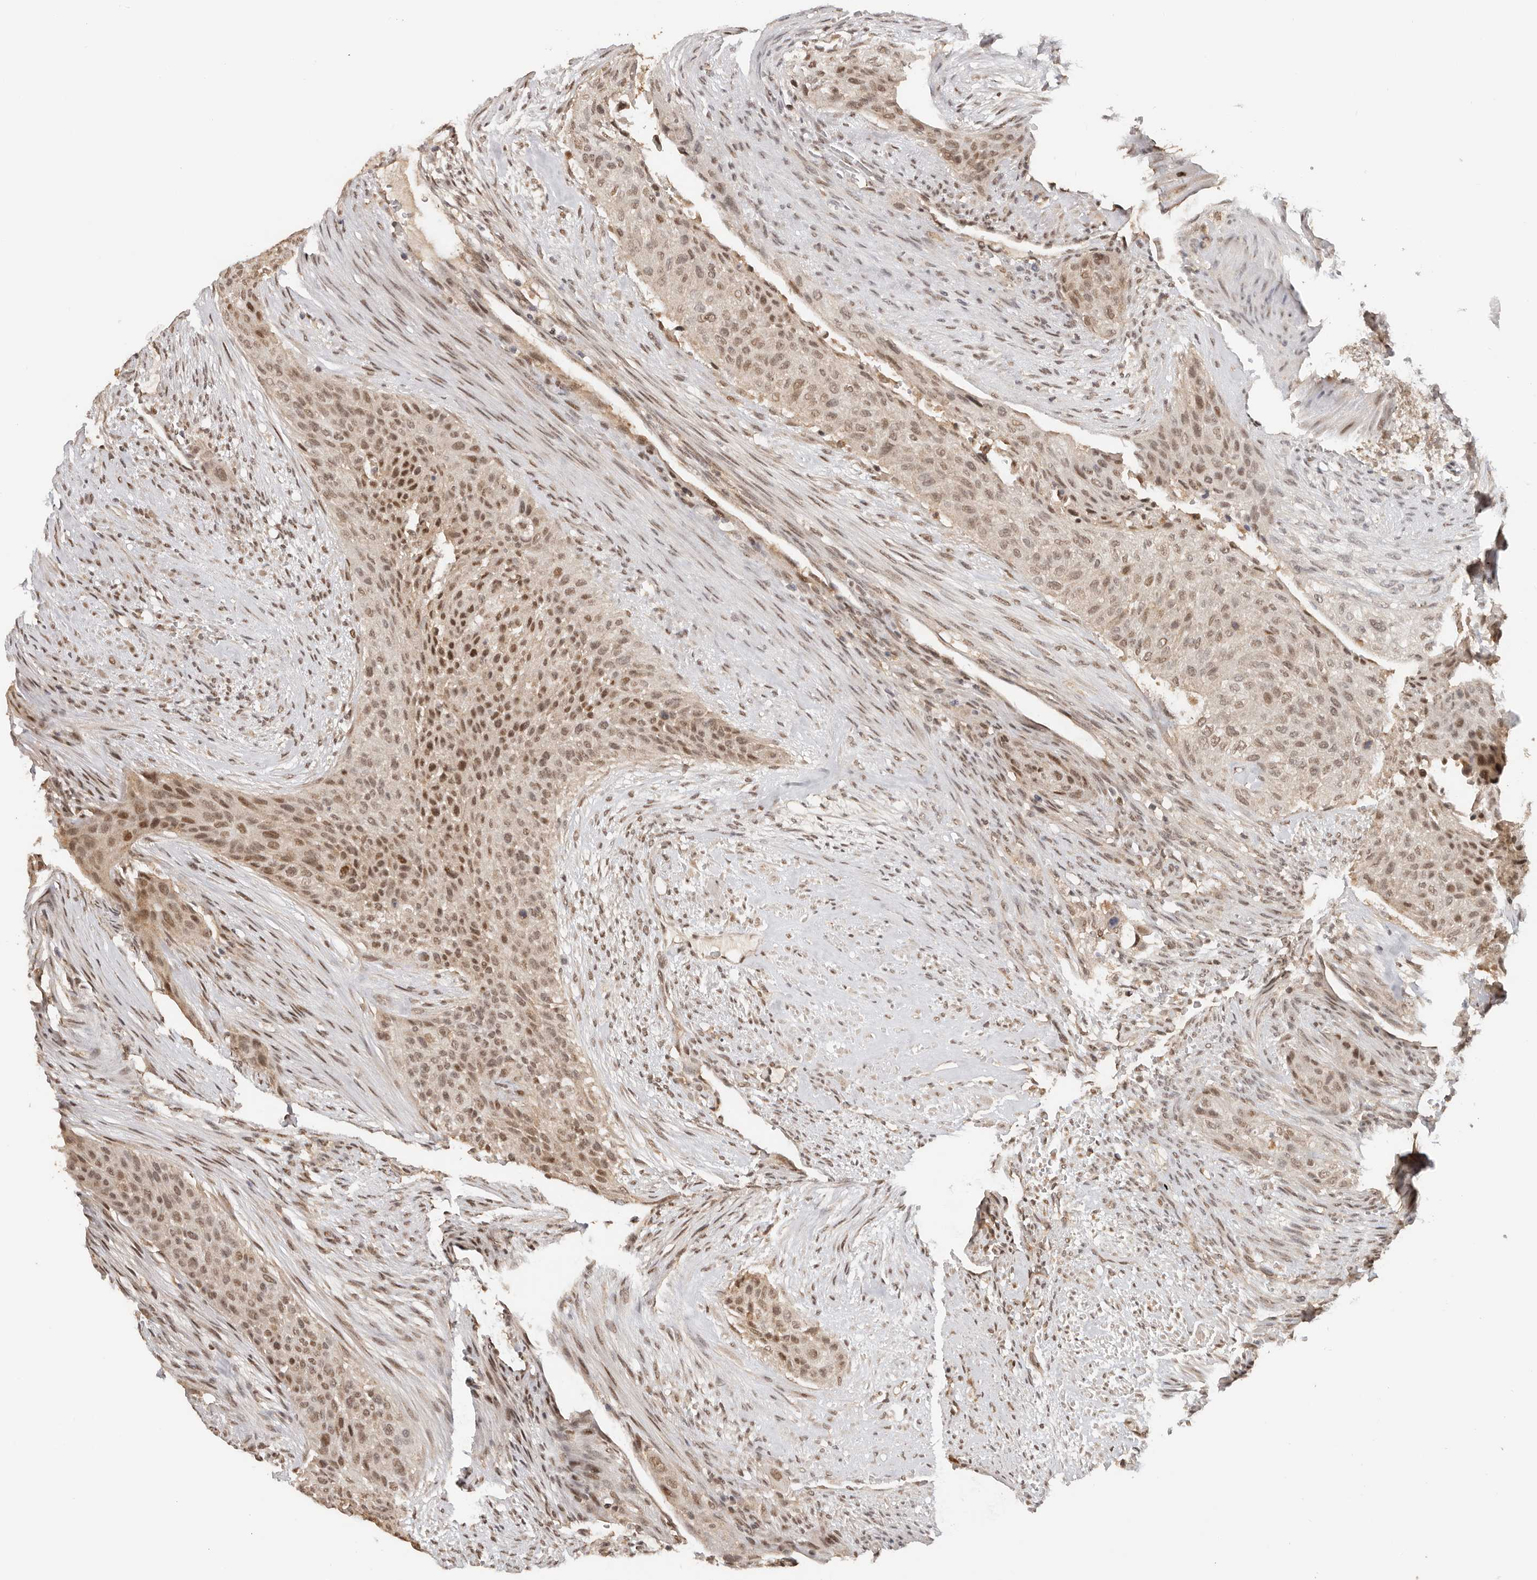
{"staining": {"intensity": "moderate", "quantity": ">75%", "location": "nuclear"}, "tissue": "urothelial cancer", "cell_type": "Tumor cells", "image_type": "cancer", "snomed": [{"axis": "morphology", "description": "Urothelial carcinoma, High grade"}, {"axis": "topography", "description": "Urinary bladder"}], "caption": "A brown stain labels moderate nuclear positivity of a protein in human urothelial carcinoma (high-grade) tumor cells. (DAB IHC with brightfield microscopy, high magnification).", "gene": "SEC14L1", "patient": {"sex": "male", "age": 35}}